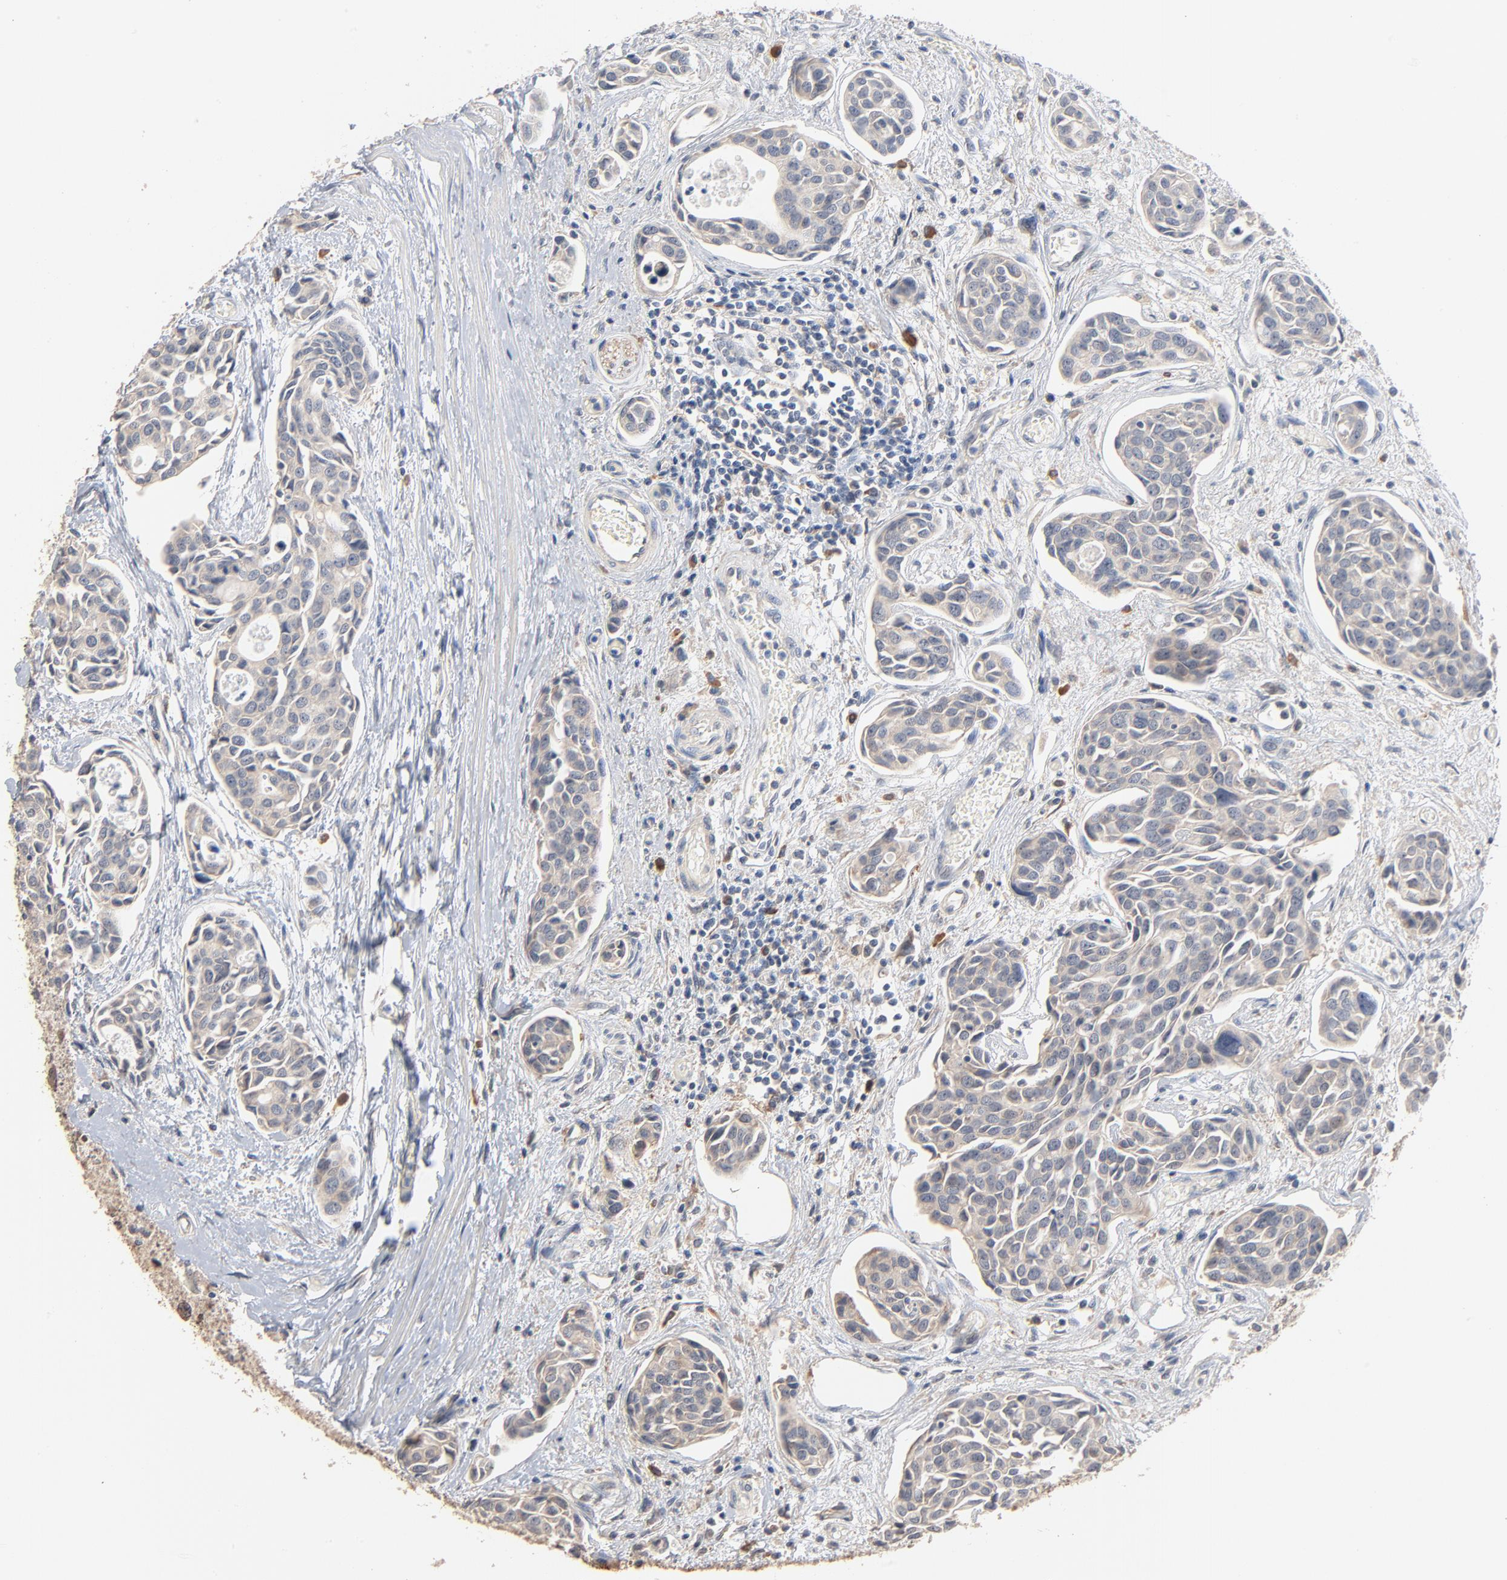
{"staining": {"intensity": "negative", "quantity": "none", "location": "none"}, "tissue": "urothelial cancer", "cell_type": "Tumor cells", "image_type": "cancer", "snomed": [{"axis": "morphology", "description": "Urothelial carcinoma, High grade"}, {"axis": "topography", "description": "Urinary bladder"}], "caption": "Protein analysis of urothelial cancer reveals no significant expression in tumor cells. Nuclei are stained in blue.", "gene": "ZDHHC8", "patient": {"sex": "male", "age": 78}}